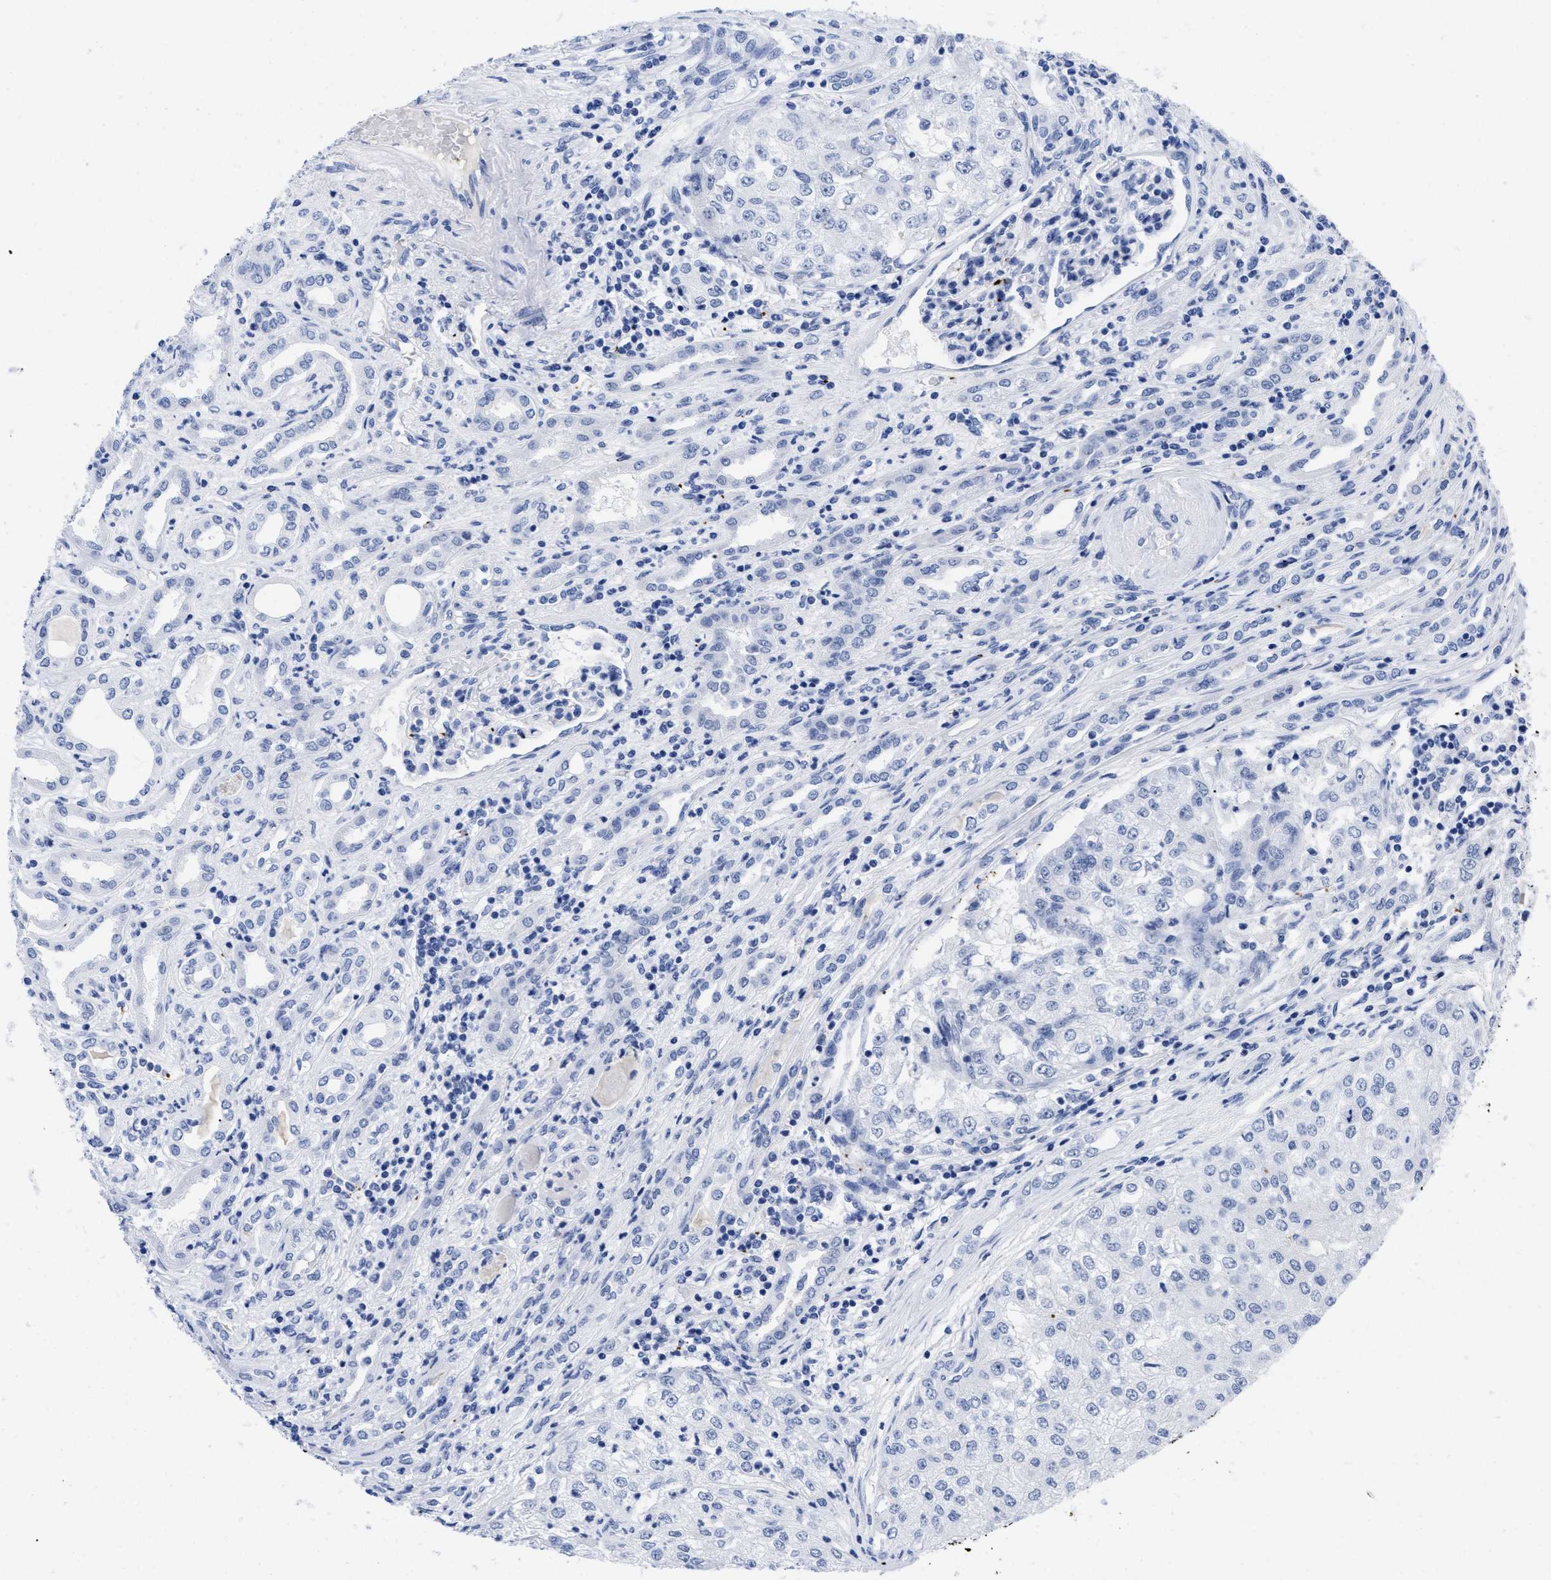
{"staining": {"intensity": "negative", "quantity": "none", "location": "none"}, "tissue": "renal cancer", "cell_type": "Tumor cells", "image_type": "cancer", "snomed": [{"axis": "morphology", "description": "Adenocarcinoma, NOS"}, {"axis": "topography", "description": "Kidney"}], "caption": "An image of human renal cancer is negative for staining in tumor cells.", "gene": "TREML1", "patient": {"sex": "female", "age": 54}}